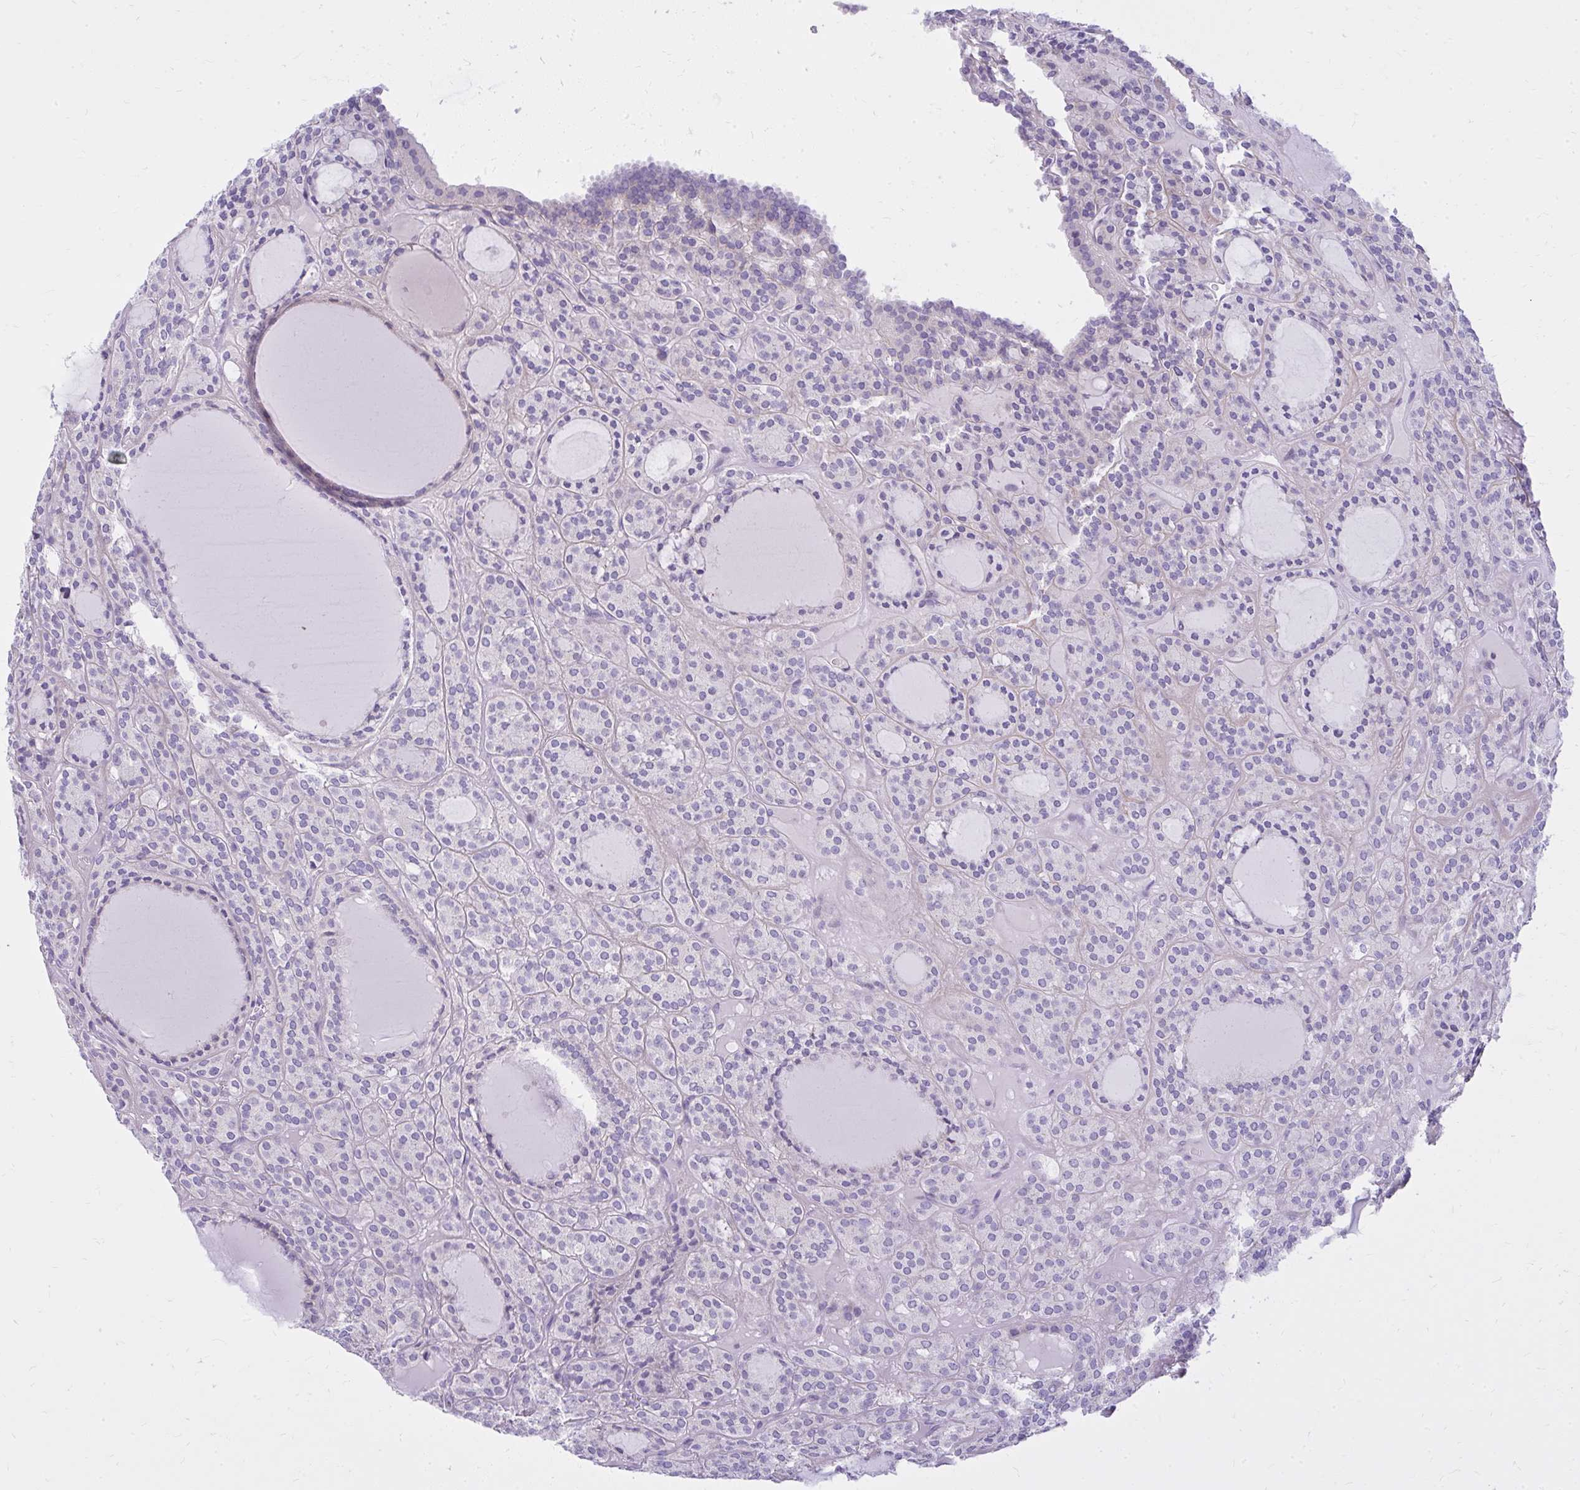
{"staining": {"intensity": "negative", "quantity": "none", "location": "none"}, "tissue": "thyroid cancer", "cell_type": "Tumor cells", "image_type": "cancer", "snomed": [{"axis": "morphology", "description": "Follicular adenoma carcinoma, NOS"}, {"axis": "topography", "description": "Thyroid gland"}], "caption": "Tumor cells are negative for brown protein staining in thyroid cancer (follicular adenoma carcinoma). Brightfield microscopy of immunohistochemistry stained with DAB (brown) and hematoxylin (blue), captured at high magnification.", "gene": "PRAP1", "patient": {"sex": "female", "age": 63}}